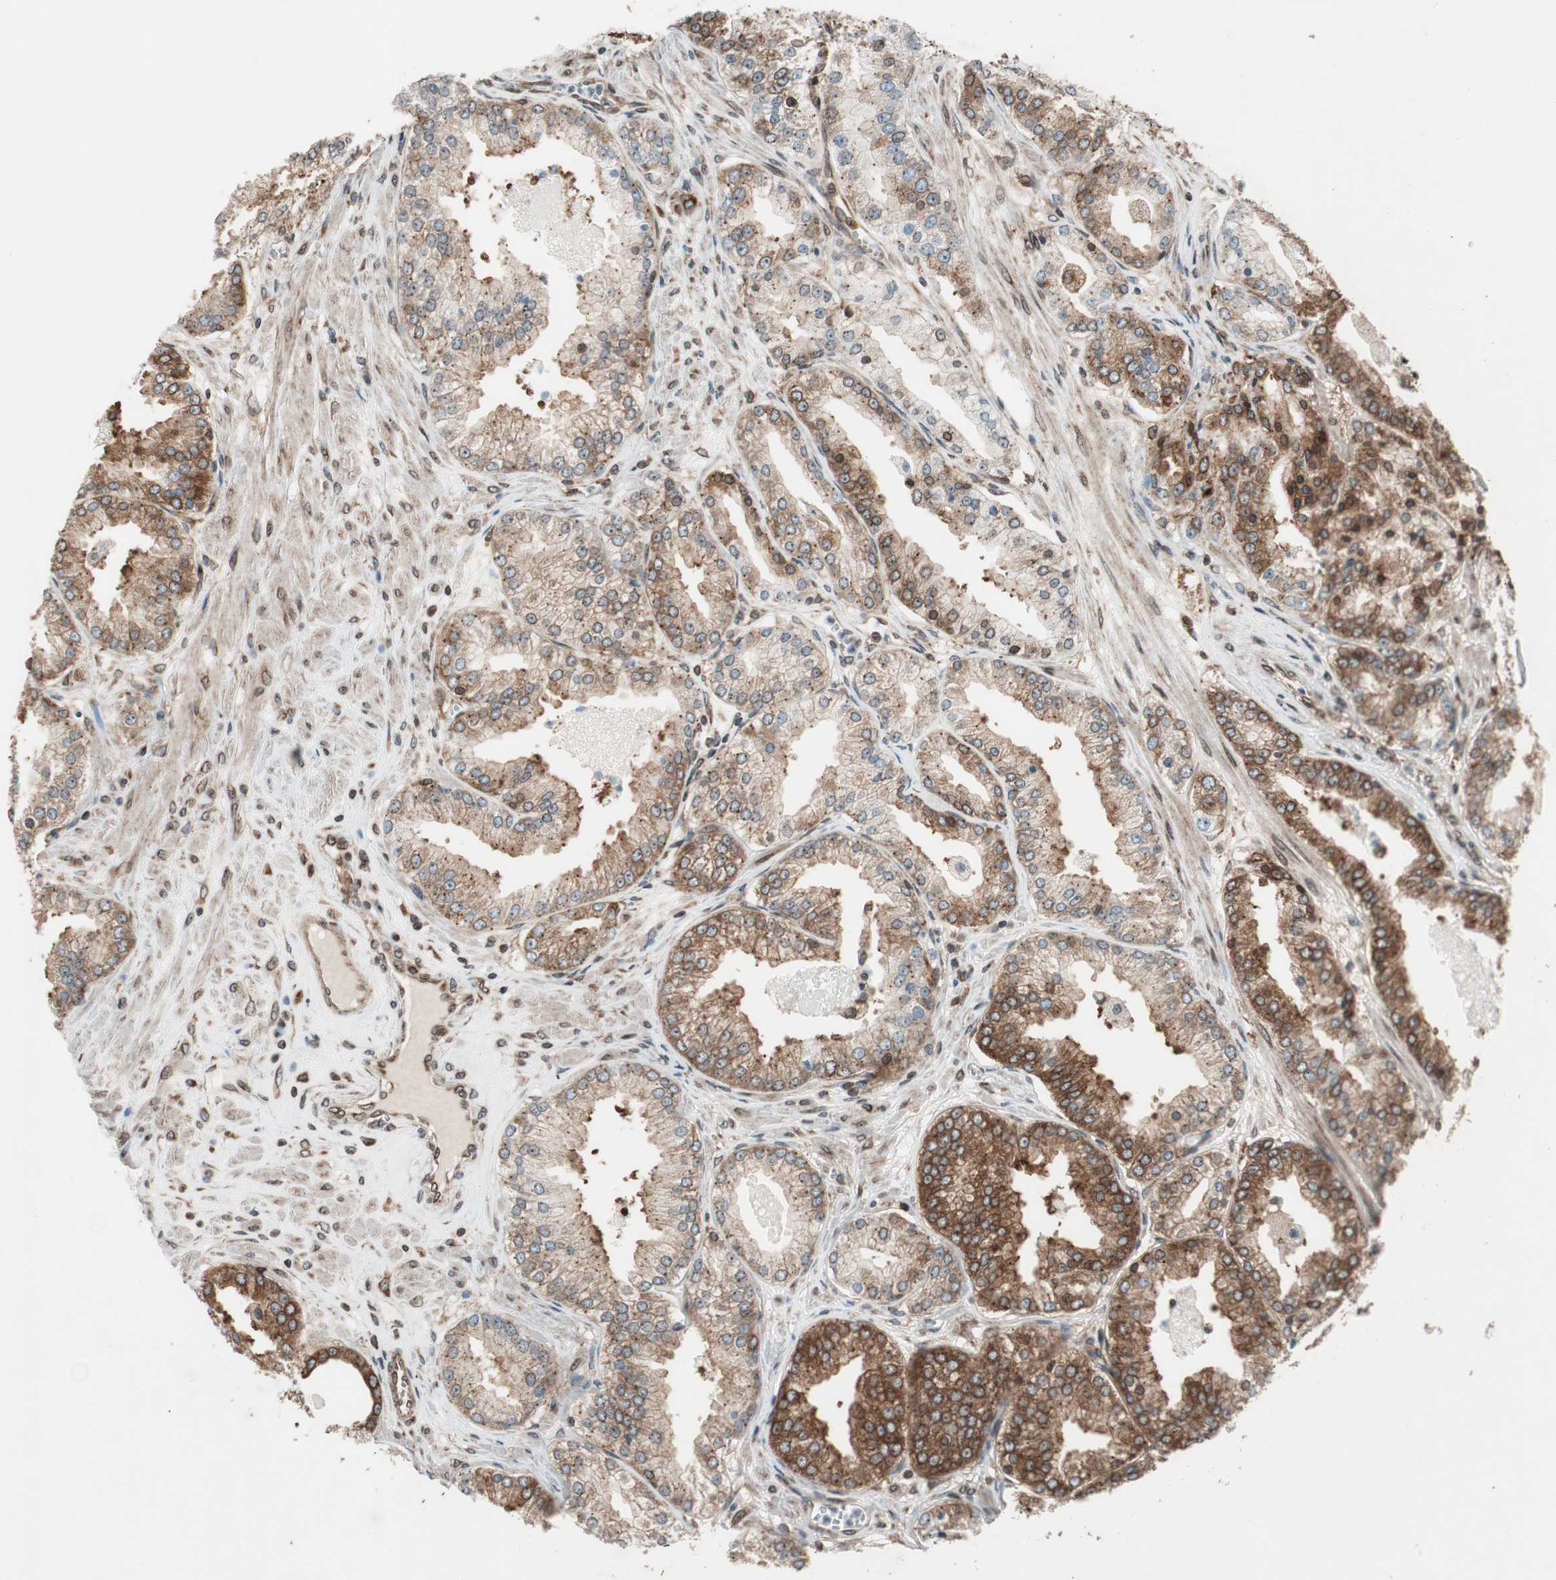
{"staining": {"intensity": "strong", "quantity": ">75%", "location": "cytoplasmic/membranous,nuclear"}, "tissue": "prostate cancer", "cell_type": "Tumor cells", "image_type": "cancer", "snomed": [{"axis": "morphology", "description": "Adenocarcinoma, High grade"}, {"axis": "topography", "description": "Prostate"}], "caption": "Immunohistochemistry (IHC) of human prostate adenocarcinoma (high-grade) reveals high levels of strong cytoplasmic/membranous and nuclear expression in approximately >75% of tumor cells.", "gene": "NUP62", "patient": {"sex": "male", "age": 61}}